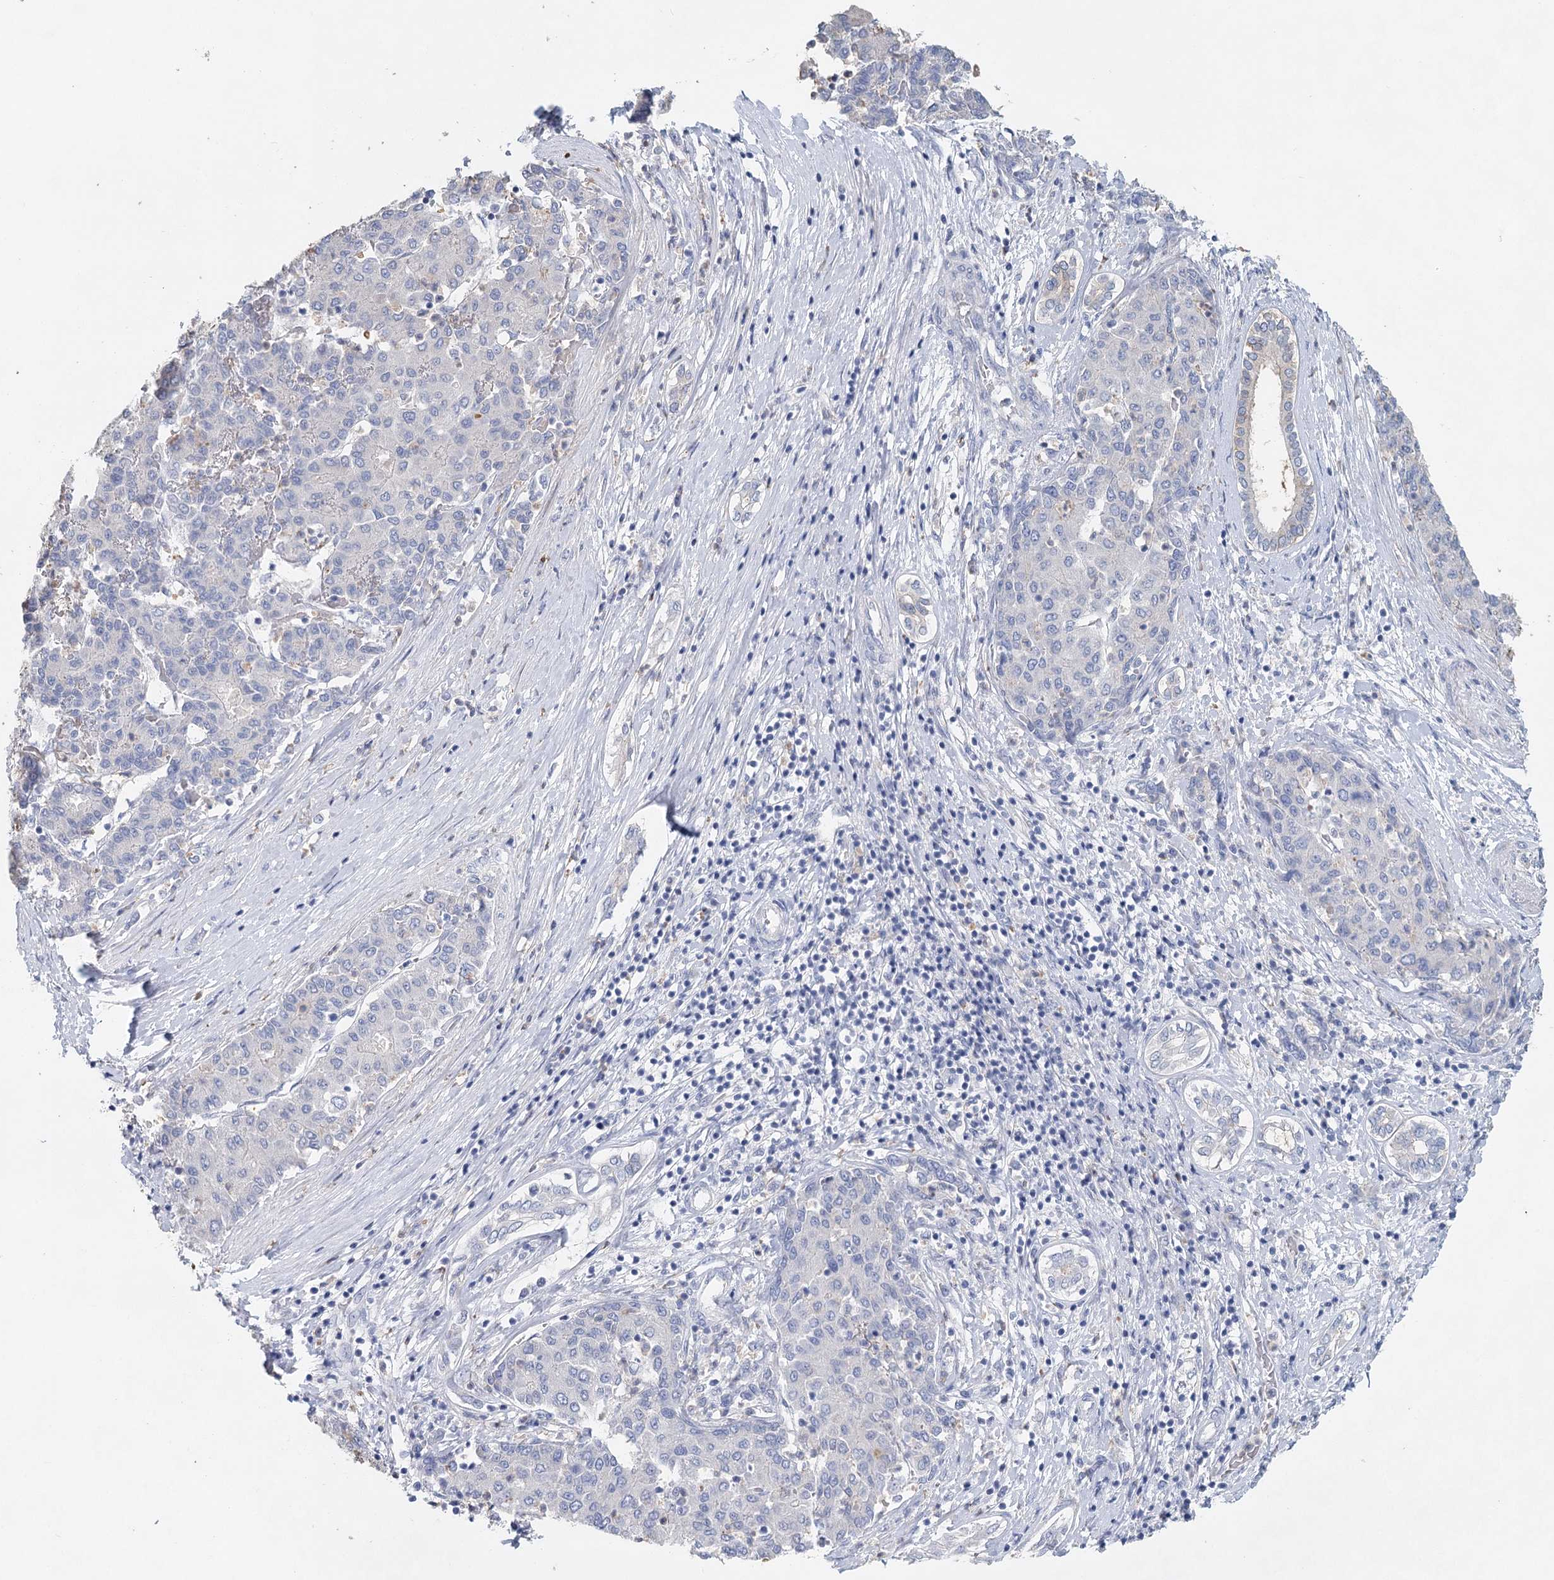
{"staining": {"intensity": "negative", "quantity": "none", "location": "none"}, "tissue": "liver cancer", "cell_type": "Tumor cells", "image_type": "cancer", "snomed": [{"axis": "morphology", "description": "Carcinoma, Hepatocellular, NOS"}, {"axis": "topography", "description": "Liver"}], "caption": "A high-resolution histopathology image shows IHC staining of liver cancer, which displays no significant expression in tumor cells.", "gene": "MYL6B", "patient": {"sex": "male", "age": 65}}